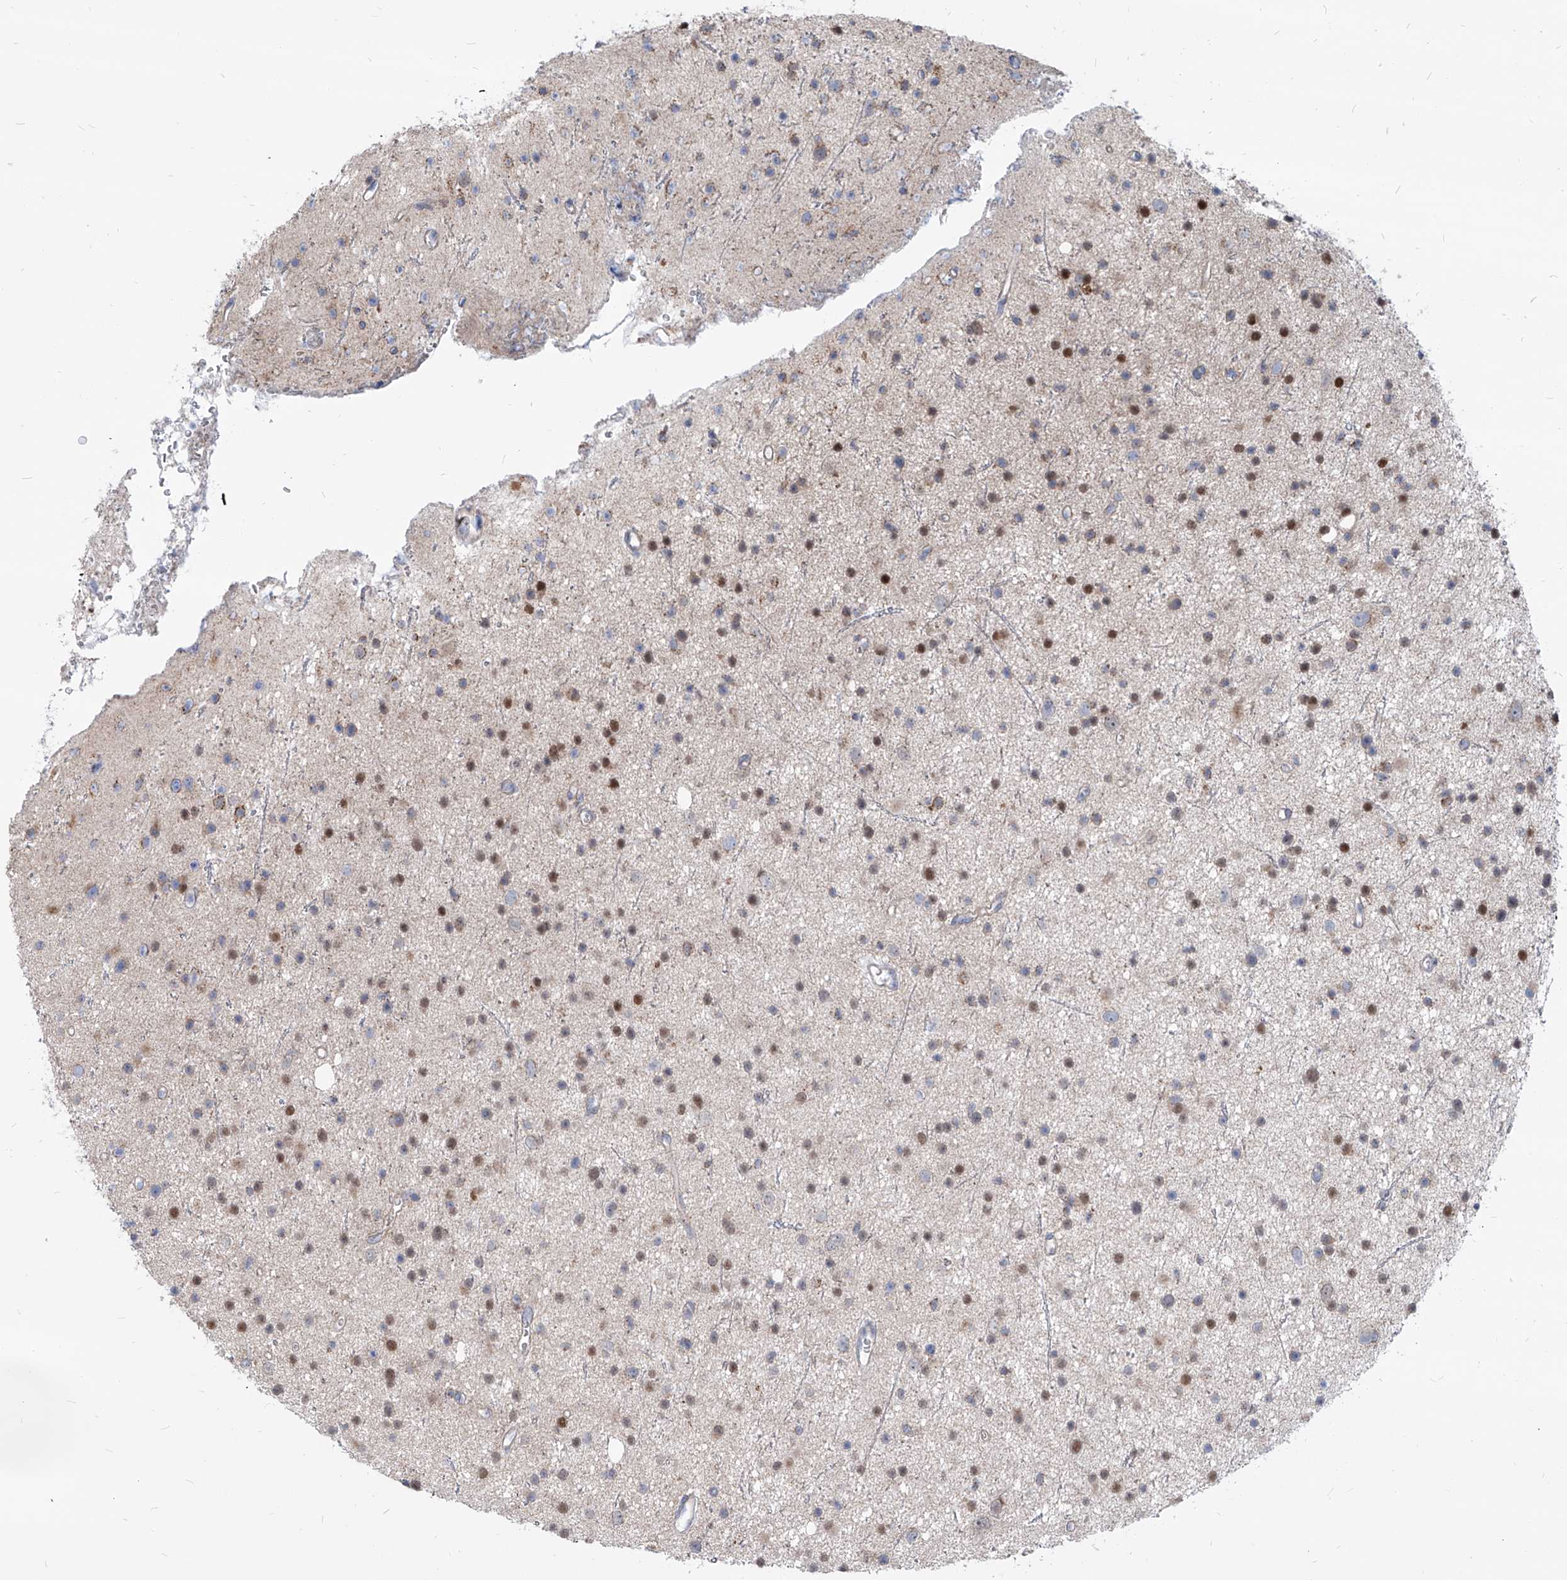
{"staining": {"intensity": "weak", "quantity": "<25%", "location": "cytoplasmic/membranous"}, "tissue": "glioma", "cell_type": "Tumor cells", "image_type": "cancer", "snomed": [{"axis": "morphology", "description": "Glioma, malignant, Low grade"}, {"axis": "topography", "description": "Cerebral cortex"}], "caption": "Human glioma stained for a protein using IHC reveals no expression in tumor cells.", "gene": "AGPS", "patient": {"sex": "female", "age": 39}}